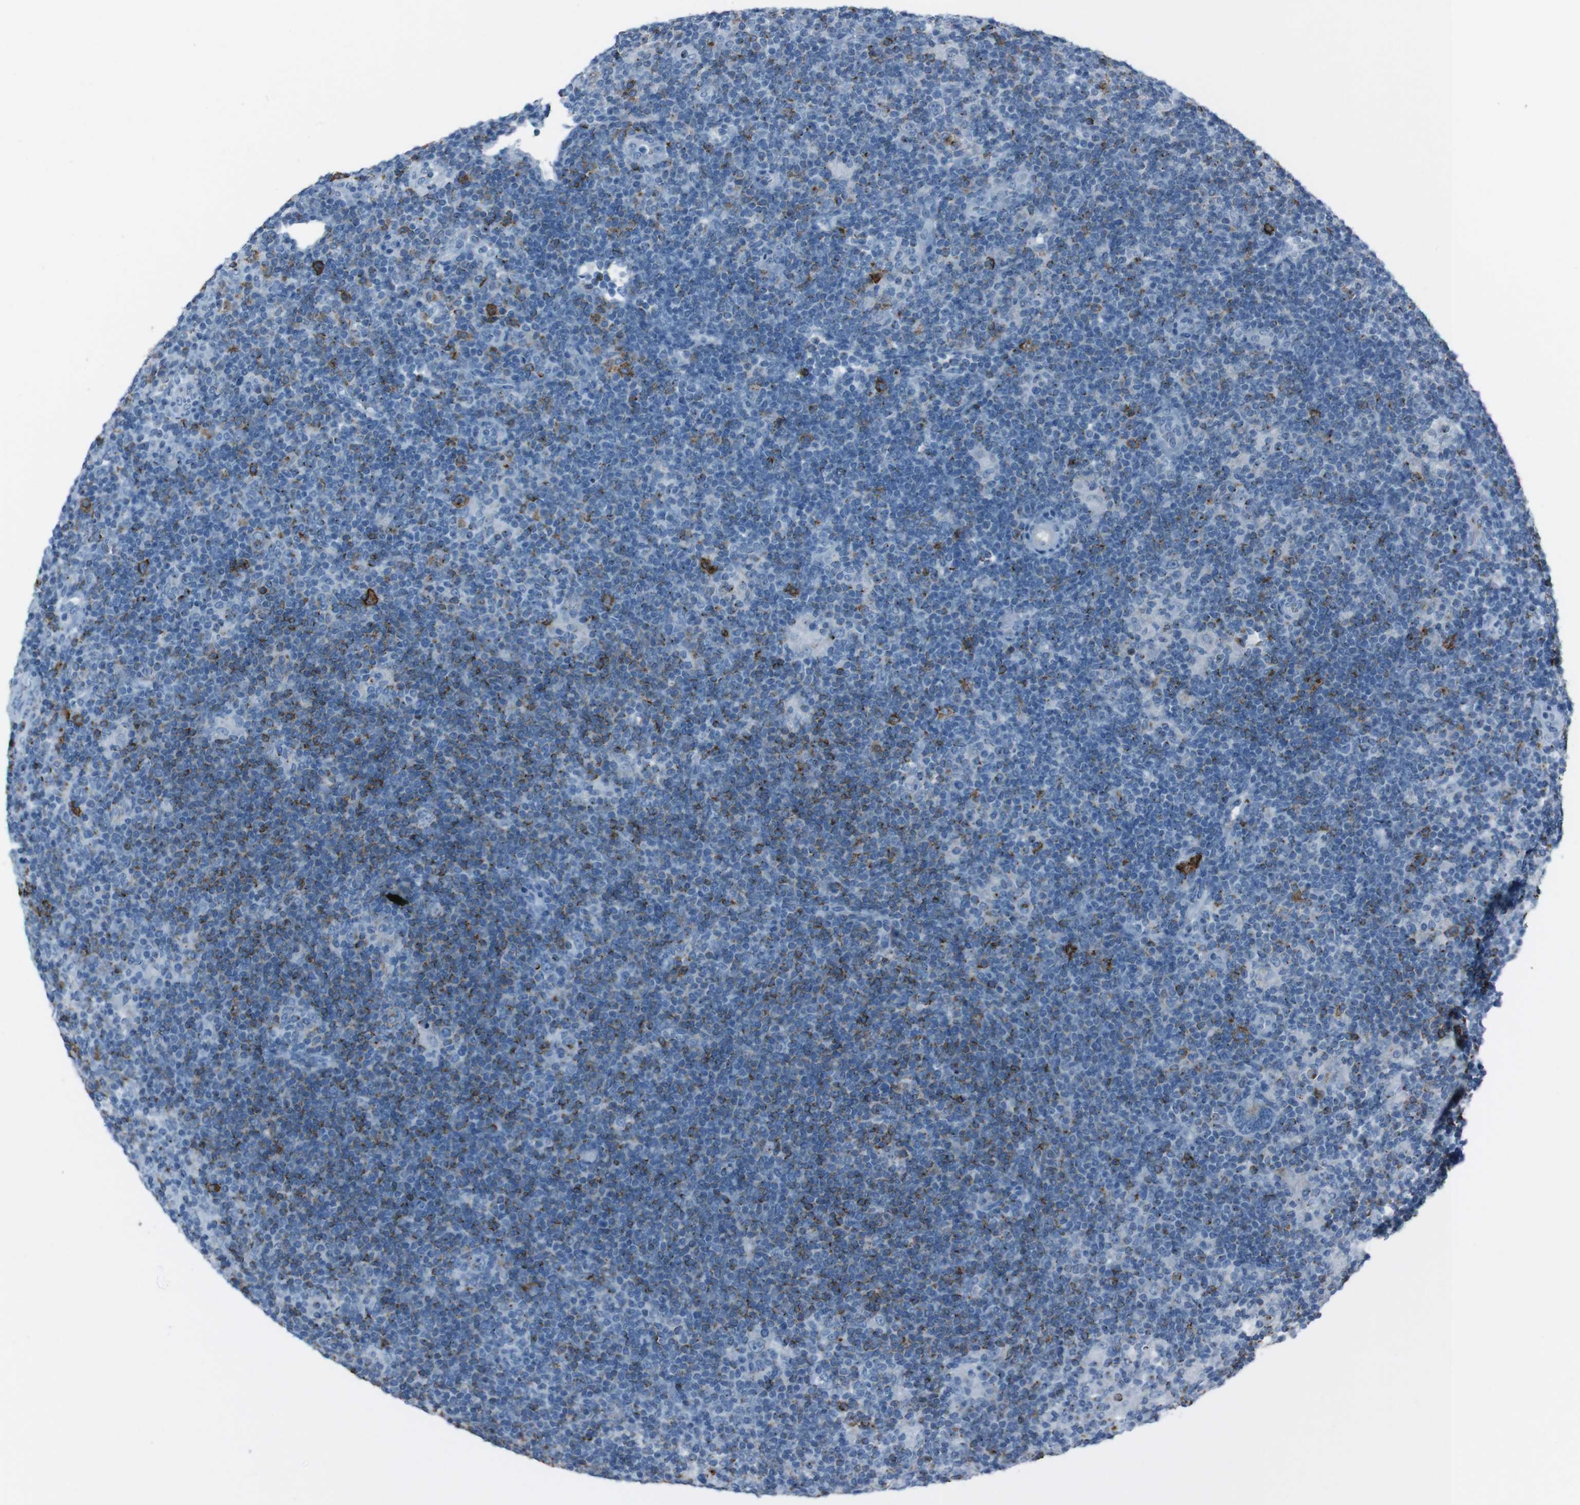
{"staining": {"intensity": "strong", "quantity": "<25%", "location": "cytoplasmic/membranous"}, "tissue": "lymphoma", "cell_type": "Tumor cells", "image_type": "cancer", "snomed": [{"axis": "morphology", "description": "Hodgkin's disease, NOS"}, {"axis": "topography", "description": "Lymph node"}], "caption": "This is a histology image of IHC staining of Hodgkin's disease, which shows strong staining in the cytoplasmic/membranous of tumor cells.", "gene": "ST6GAL1", "patient": {"sex": "female", "age": 57}}